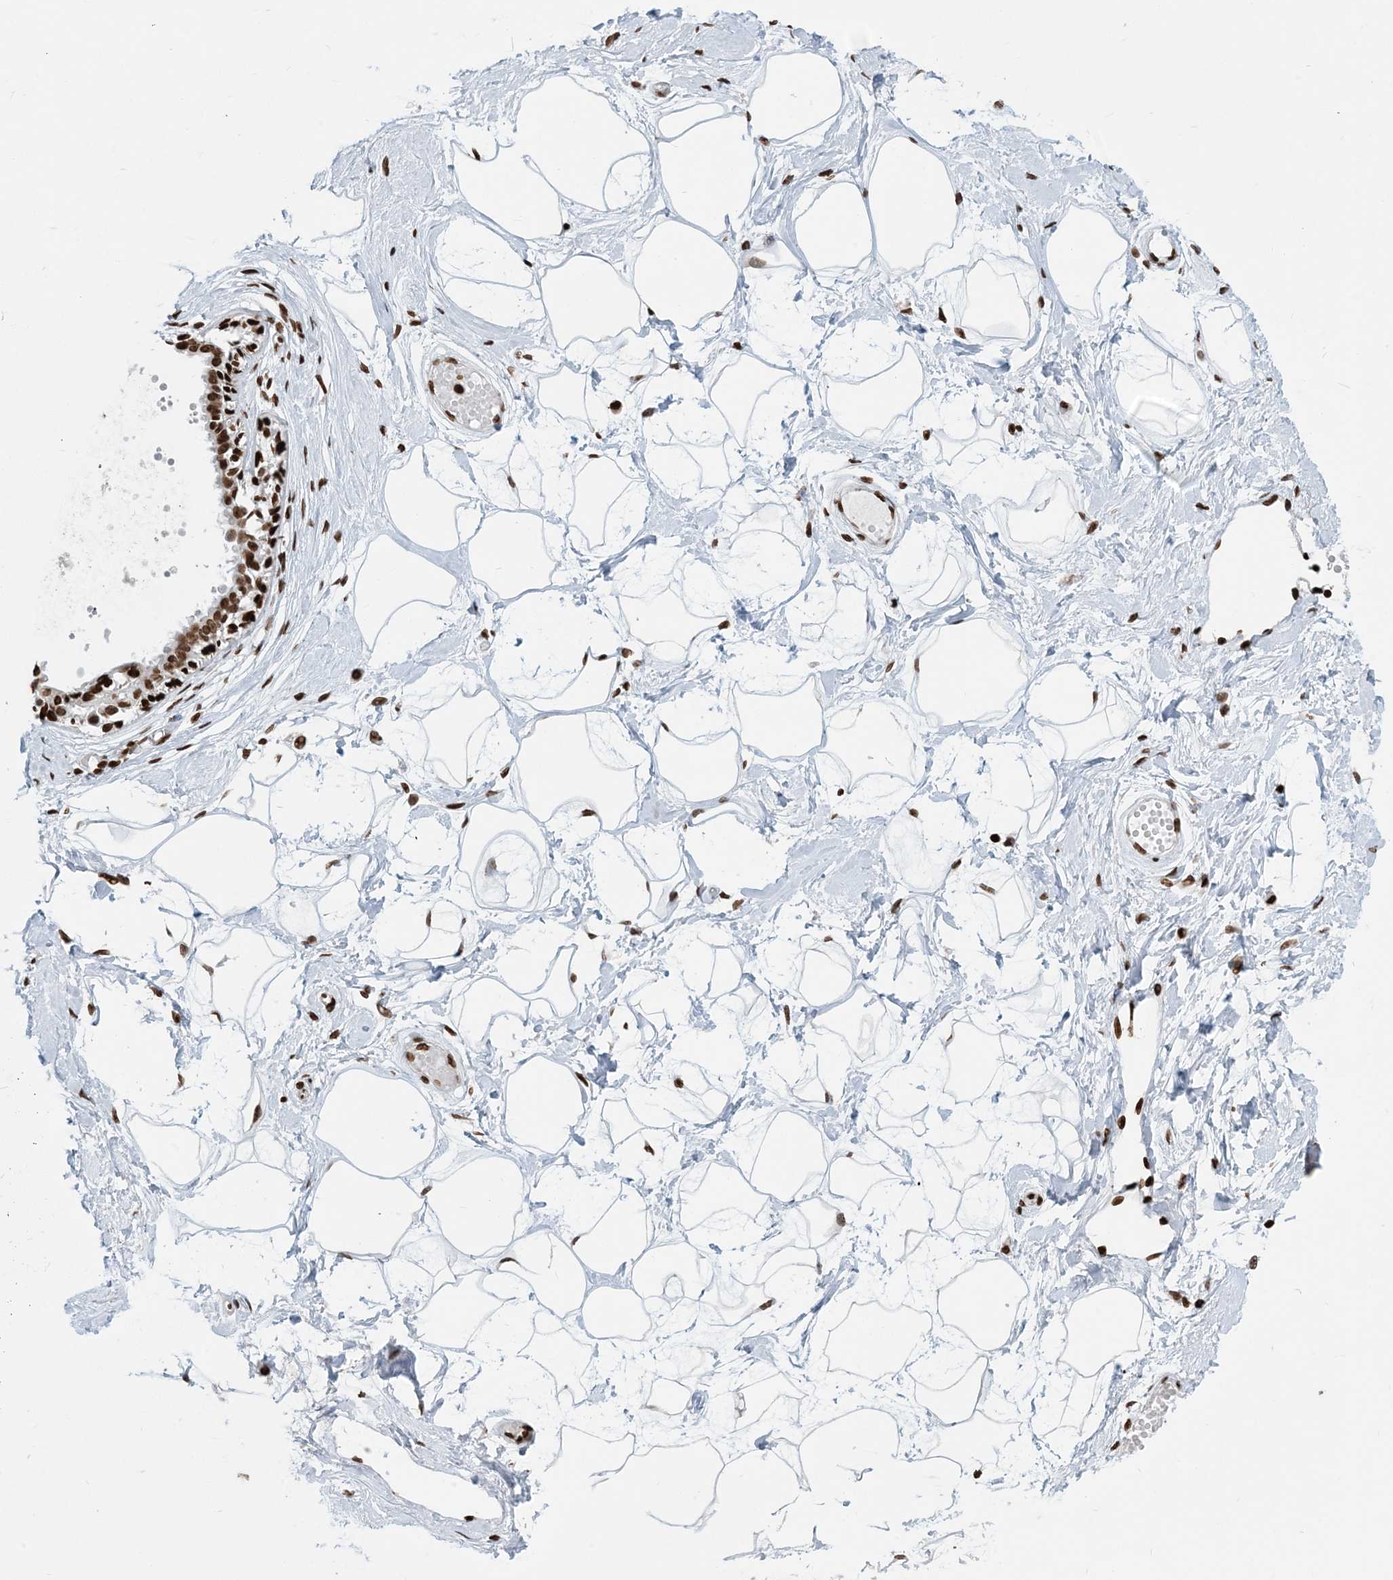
{"staining": {"intensity": "strong", "quantity": ">75%", "location": "nuclear"}, "tissue": "breast", "cell_type": "Adipocytes", "image_type": "normal", "snomed": [{"axis": "morphology", "description": "Normal tissue, NOS"}, {"axis": "topography", "description": "Breast"}], "caption": "This photomicrograph displays normal breast stained with immunohistochemistry (IHC) to label a protein in brown. The nuclear of adipocytes show strong positivity for the protein. Nuclei are counter-stained blue.", "gene": "H3", "patient": {"sex": "female", "age": 45}}